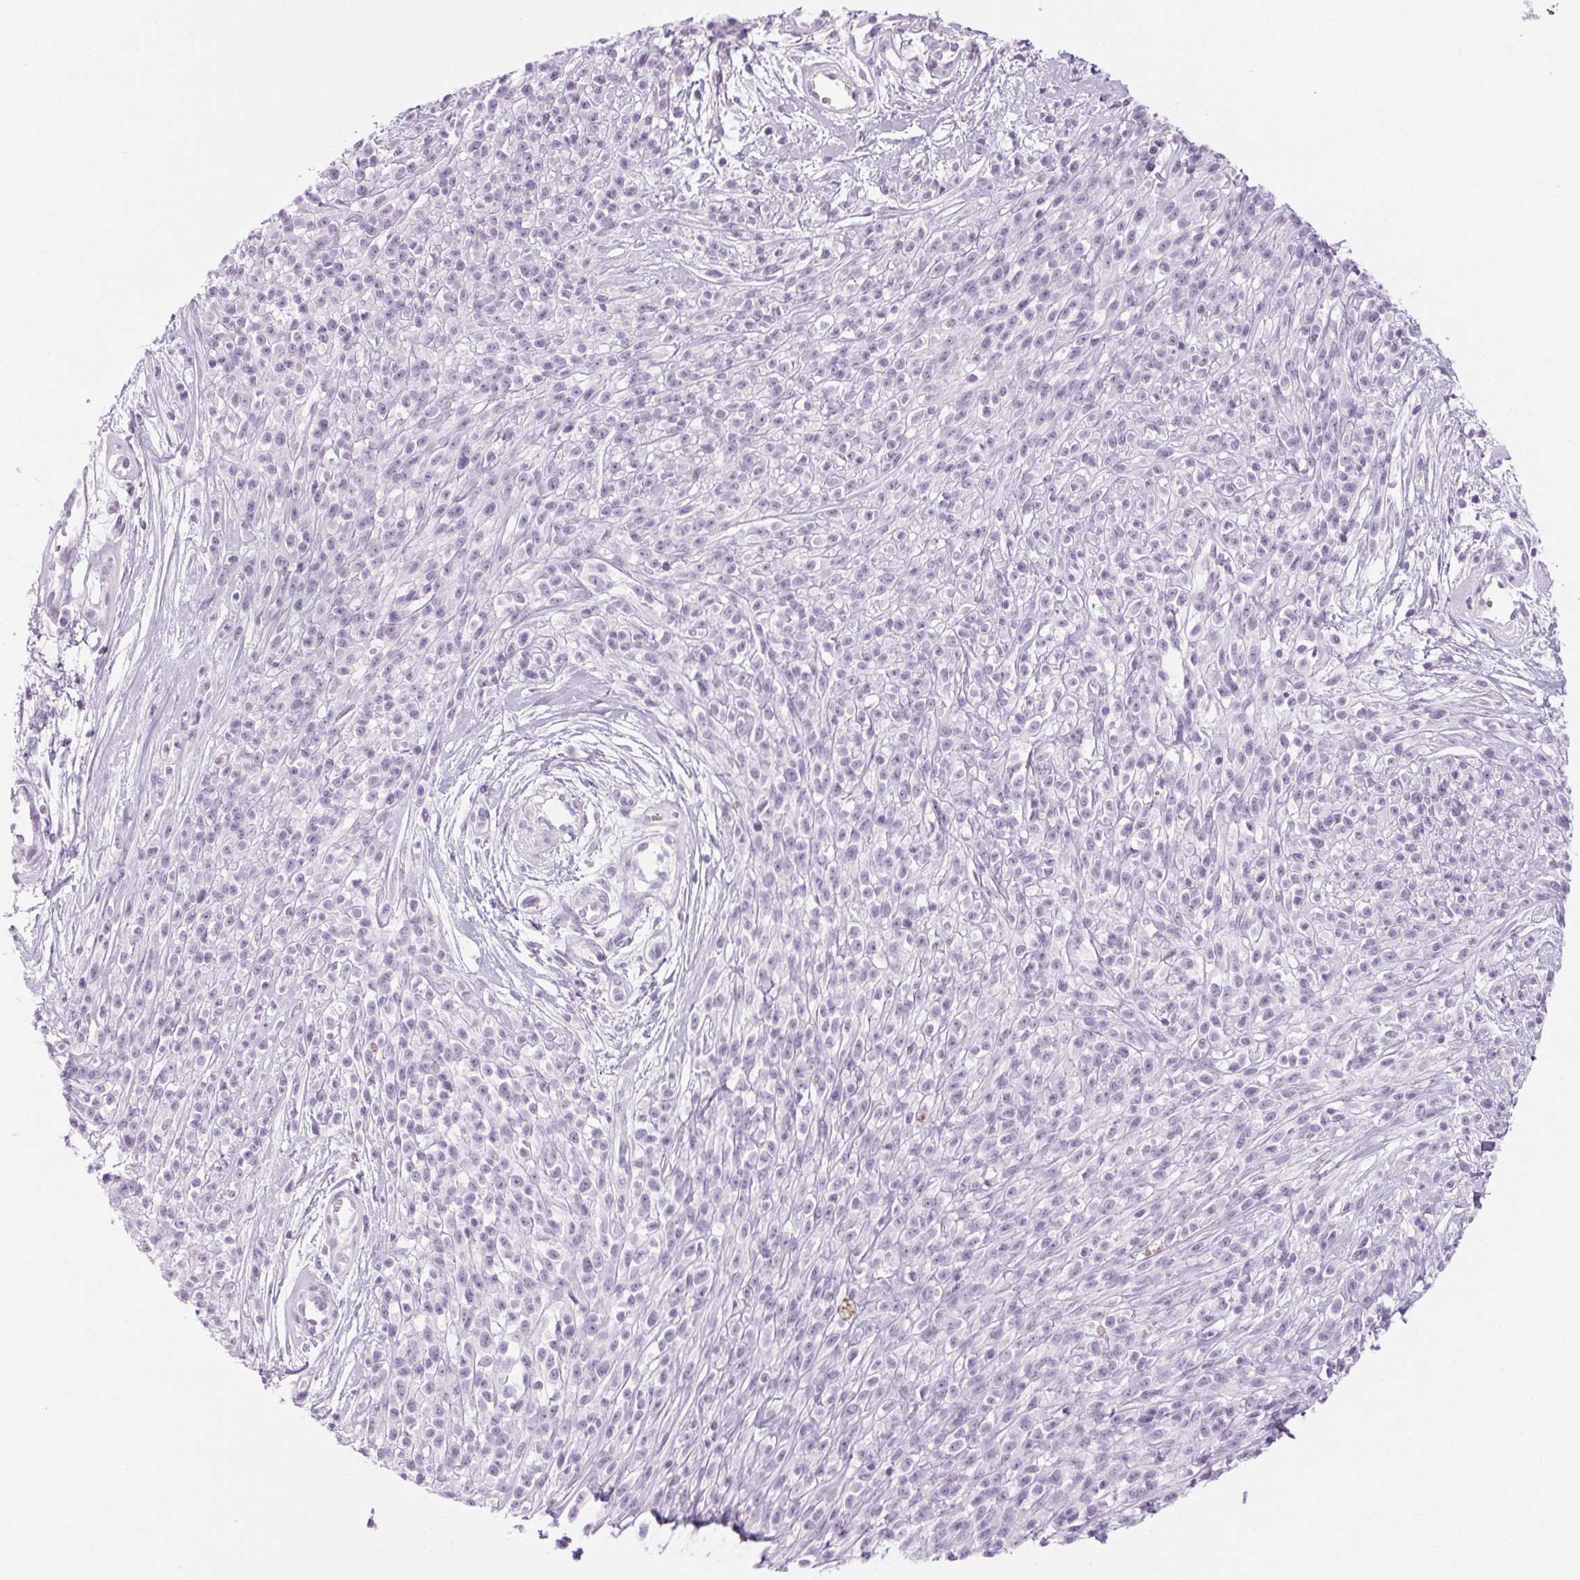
{"staining": {"intensity": "negative", "quantity": "none", "location": "none"}, "tissue": "melanoma", "cell_type": "Tumor cells", "image_type": "cancer", "snomed": [{"axis": "morphology", "description": "Malignant melanoma, NOS"}, {"axis": "topography", "description": "Skin"}, {"axis": "topography", "description": "Skin of trunk"}], "caption": "The immunohistochemistry (IHC) micrograph has no significant staining in tumor cells of melanoma tissue.", "gene": "LRP2", "patient": {"sex": "male", "age": 74}}